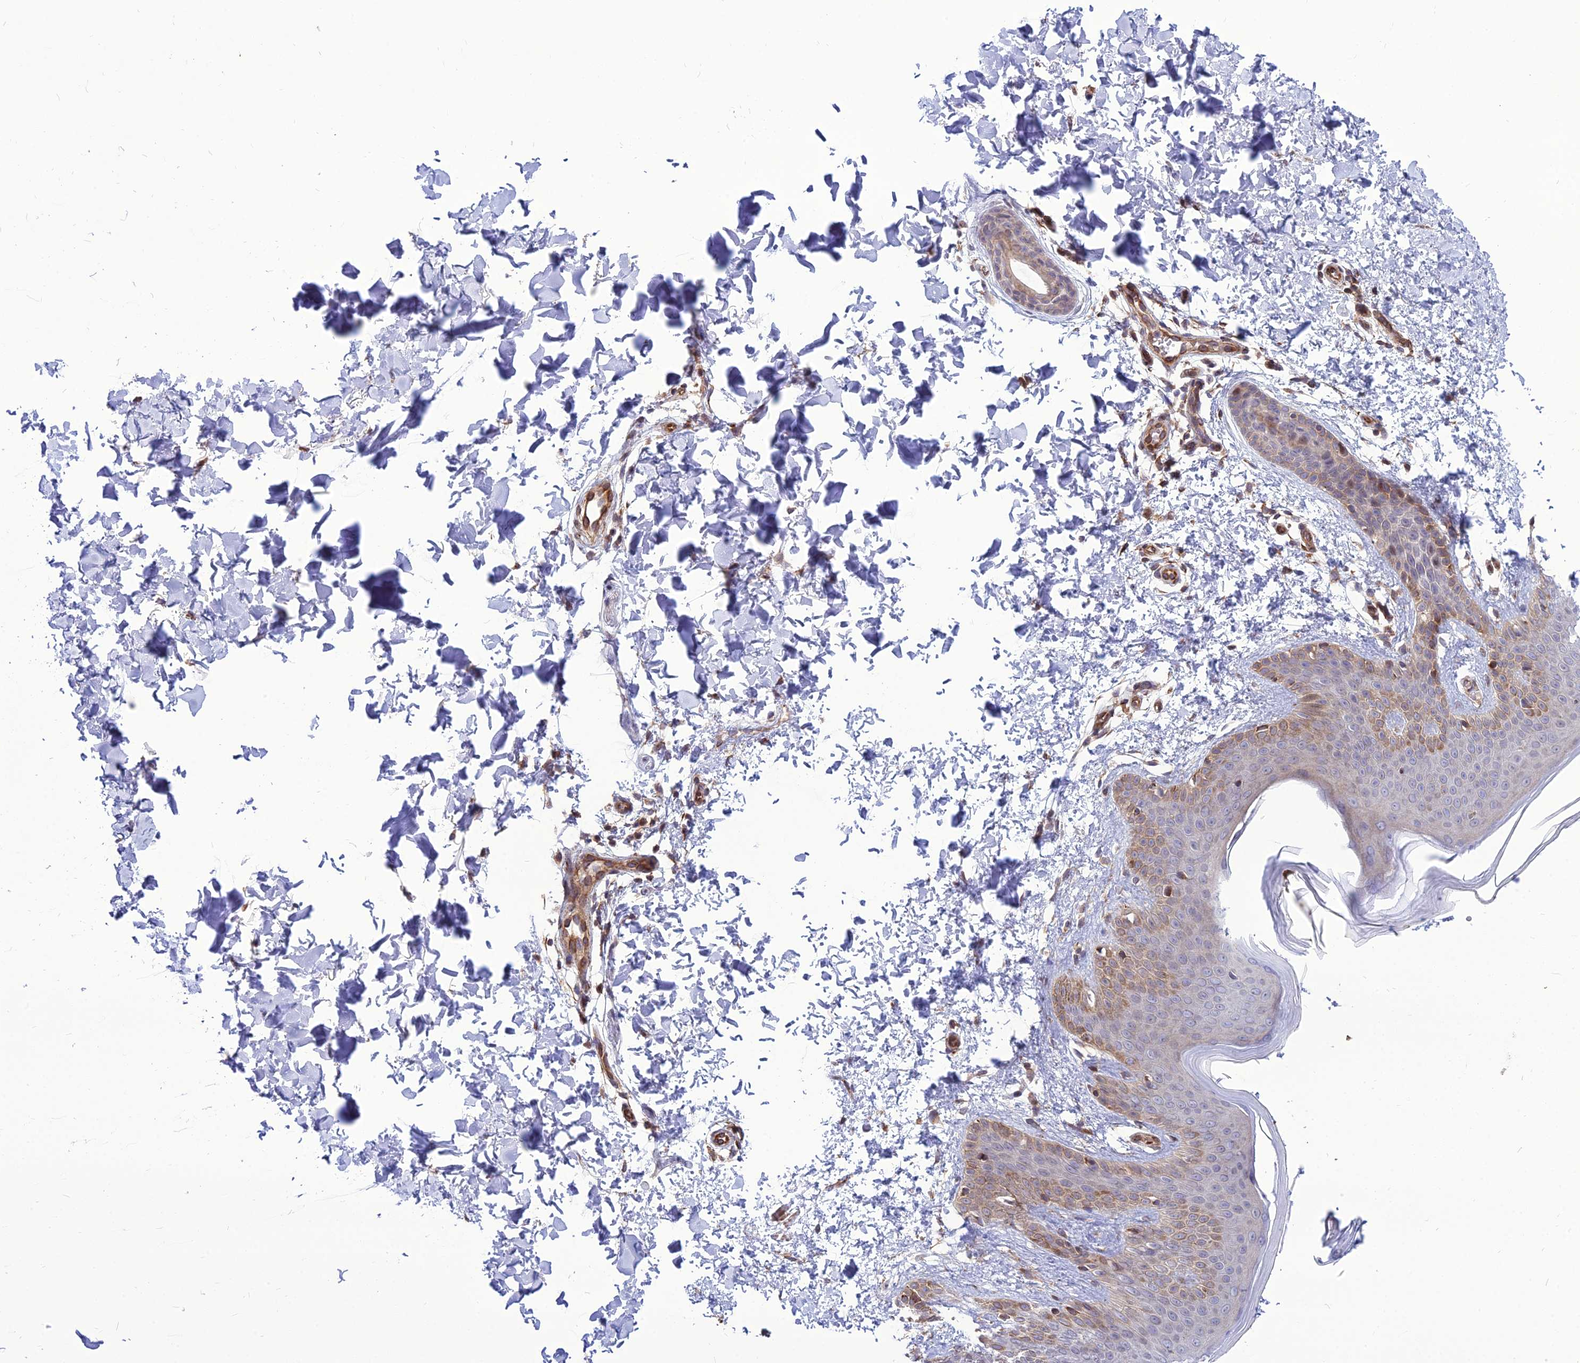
{"staining": {"intensity": "negative", "quantity": "none", "location": "none"}, "tissue": "skin", "cell_type": "Fibroblasts", "image_type": "normal", "snomed": [{"axis": "morphology", "description": "Normal tissue, NOS"}, {"axis": "topography", "description": "Skin"}], "caption": "Skin was stained to show a protein in brown. There is no significant expression in fibroblasts. (DAB (3,3'-diaminobenzidine) immunohistochemistry (IHC) with hematoxylin counter stain).", "gene": "TSPYL2", "patient": {"sex": "male", "age": 36}}